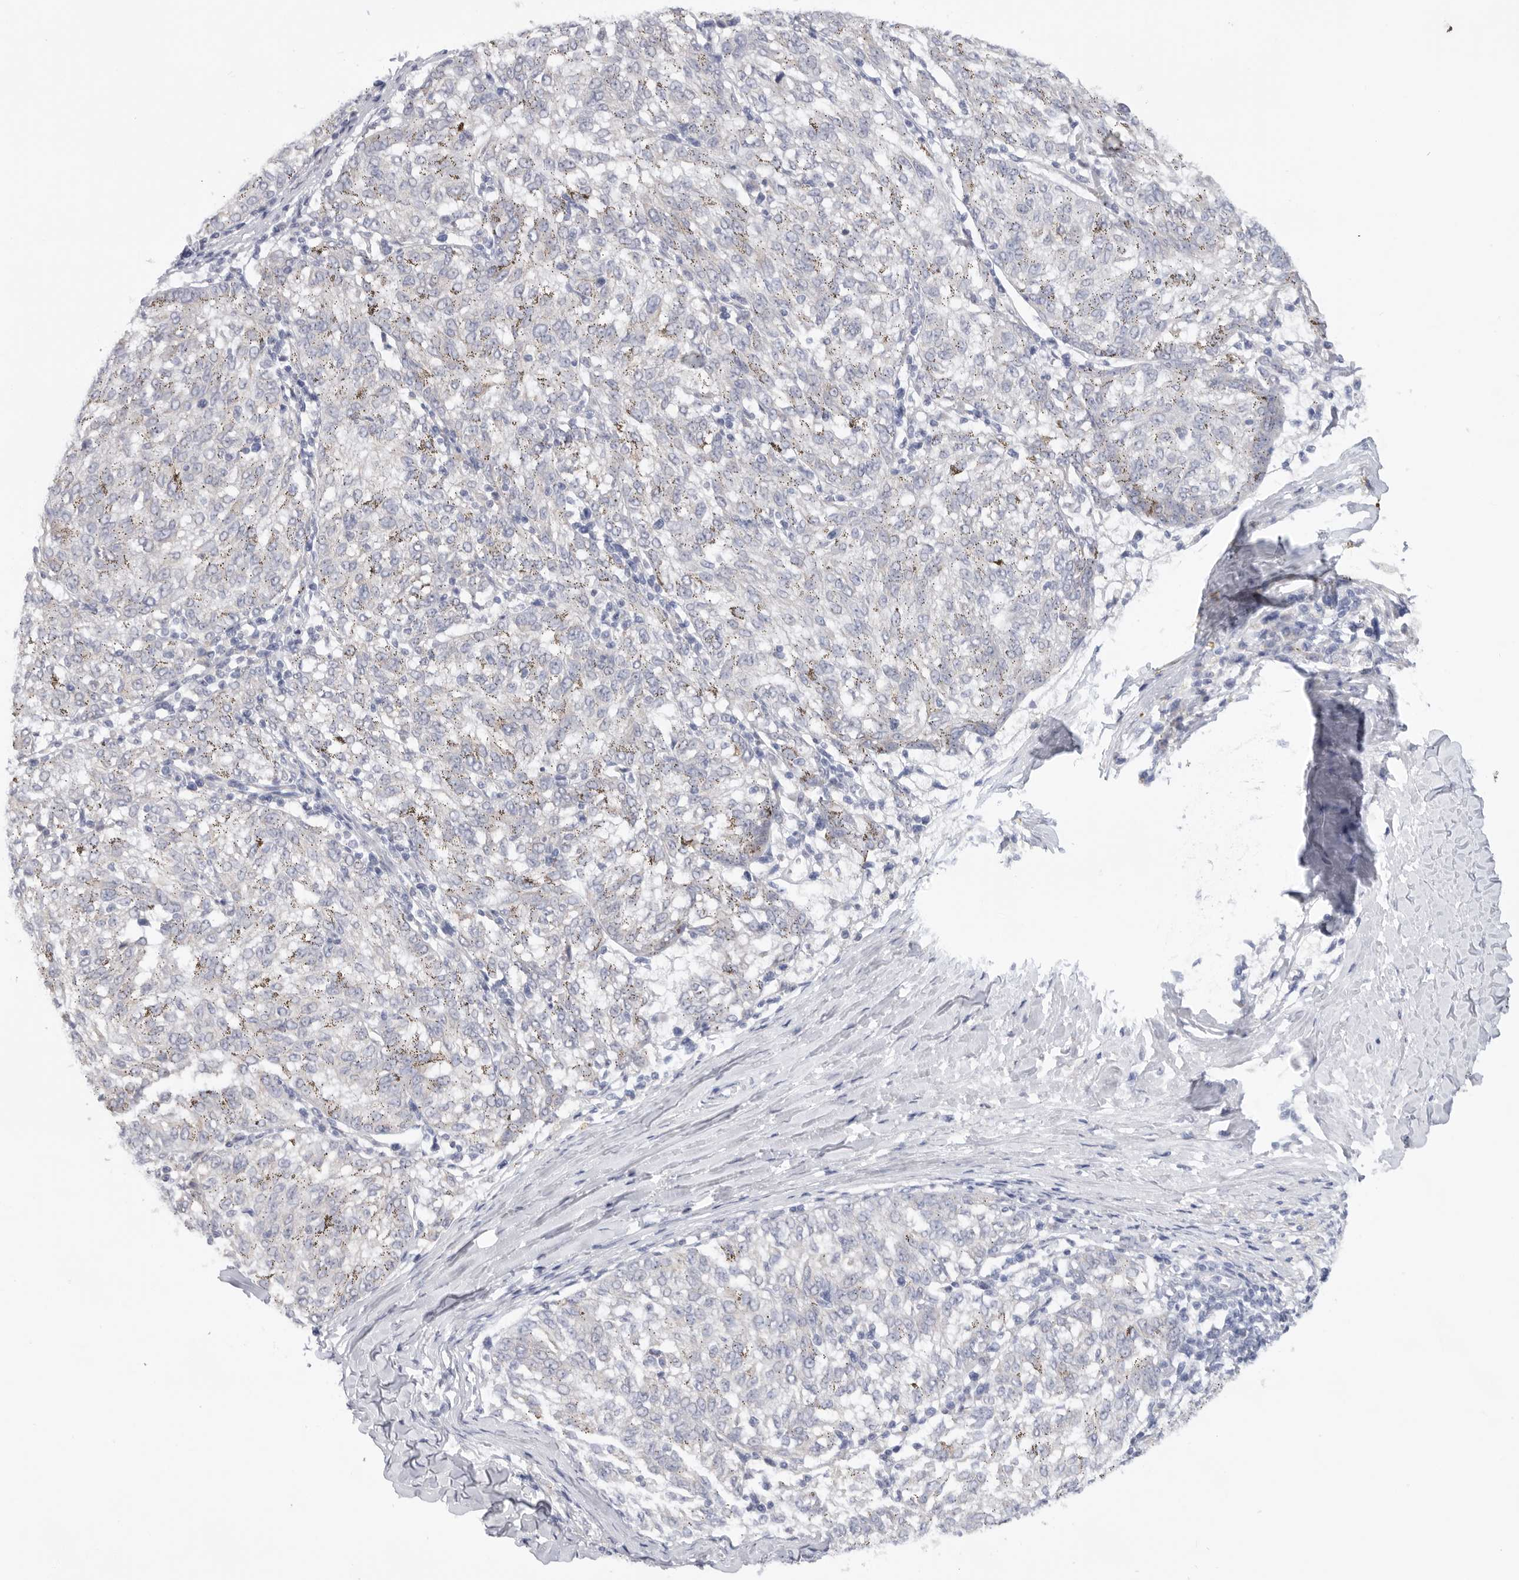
{"staining": {"intensity": "negative", "quantity": "none", "location": "none"}, "tissue": "melanoma", "cell_type": "Tumor cells", "image_type": "cancer", "snomed": [{"axis": "morphology", "description": "Malignant melanoma, NOS"}, {"axis": "topography", "description": "Skin"}], "caption": "Protein analysis of melanoma displays no significant expression in tumor cells.", "gene": "MTFR1L", "patient": {"sex": "female", "age": 72}}